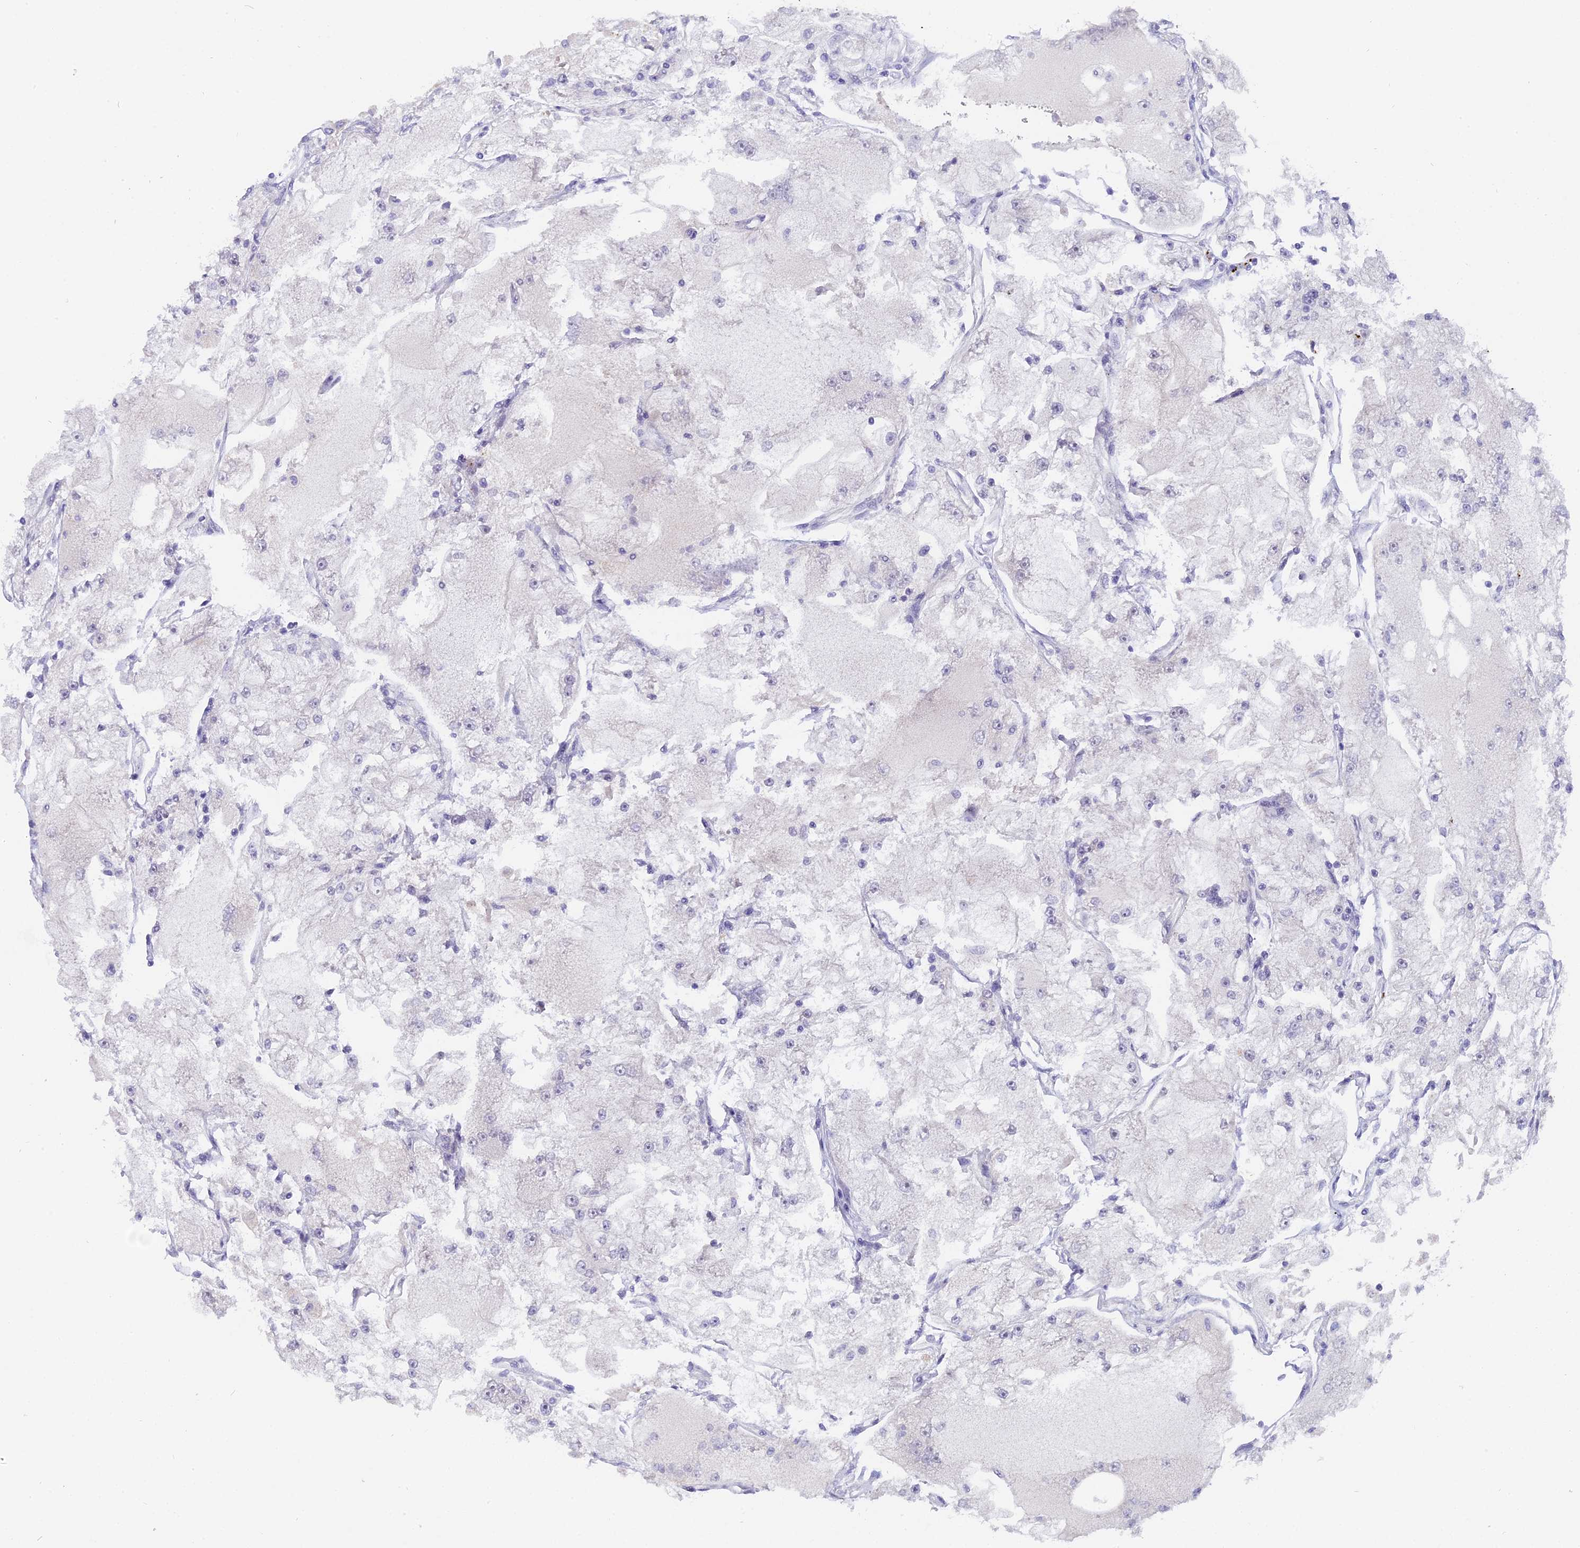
{"staining": {"intensity": "negative", "quantity": "none", "location": "none"}, "tissue": "renal cancer", "cell_type": "Tumor cells", "image_type": "cancer", "snomed": [{"axis": "morphology", "description": "Adenocarcinoma, NOS"}, {"axis": "topography", "description": "Kidney"}], "caption": "This is a image of IHC staining of renal cancer (adenocarcinoma), which shows no staining in tumor cells.", "gene": "PYGO1", "patient": {"sex": "female", "age": 72}}